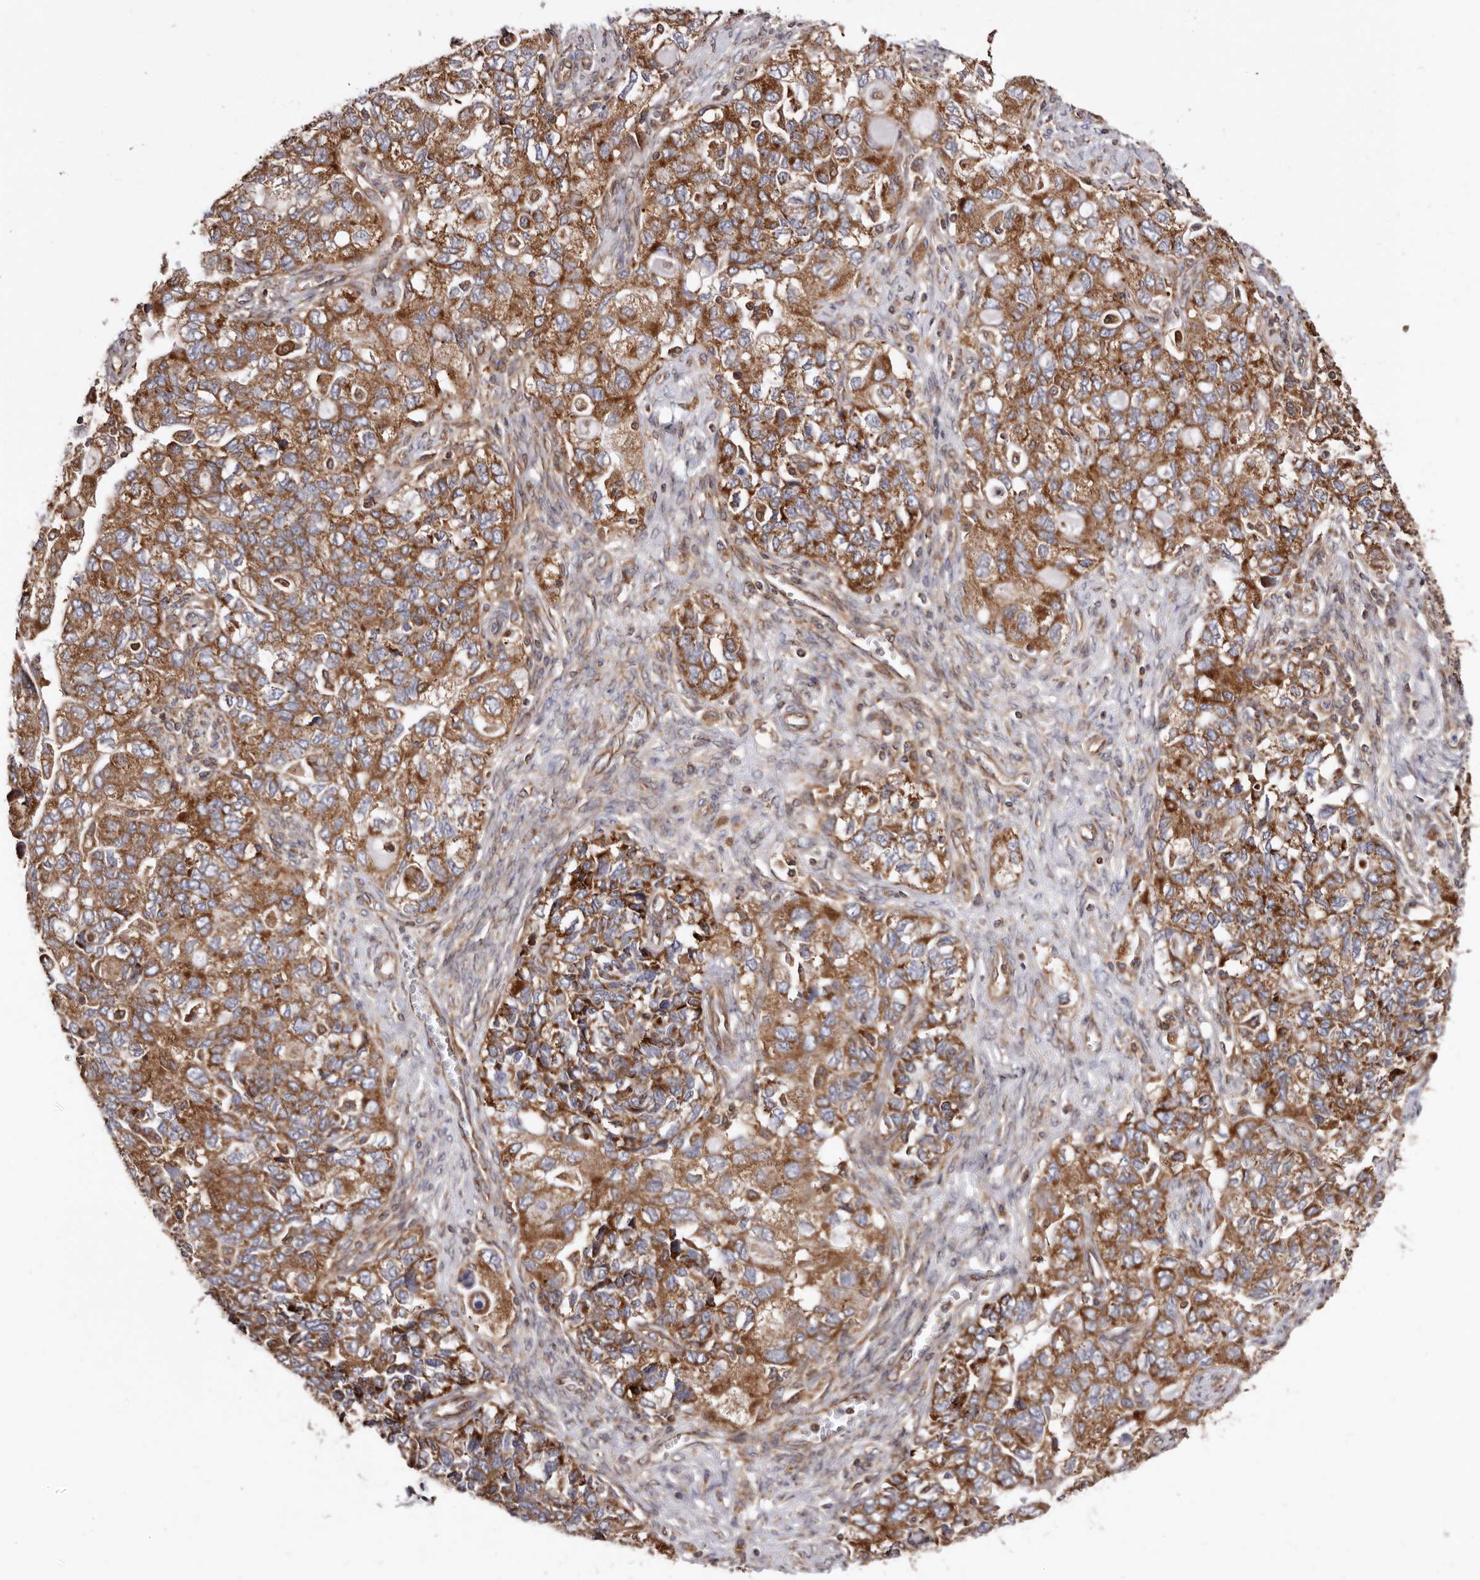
{"staining": {"intensity": "moderate", "quantity": ">75%", "location": "cytoplasmic/membranous"}, "tissue": "ovarian cancer", "cell_type": "Tumor cells", "image_type": "cancer", "snomed": [{"axis": "morphology", "description": "Carcinoma, NOS"}, {"axis": "morphology", "description": "Cystadenocarcinoma, serous, NOS"}, {"axis": "topography", "description": "Ovary"}], "caption": "Immunohistochemistry photomicrograph of neoplastic tissue: ovarian carcinoma stained using immunohistochemistry (IHC) exhibits medium levels of moderate protein expression localized specifically in the cytoplasmic/membranous of tumor cells, appearing as a cytoplasmic/membranous brown color.", "gene": "COQ8B", "patient": {"sex": "female", "age": 69}}